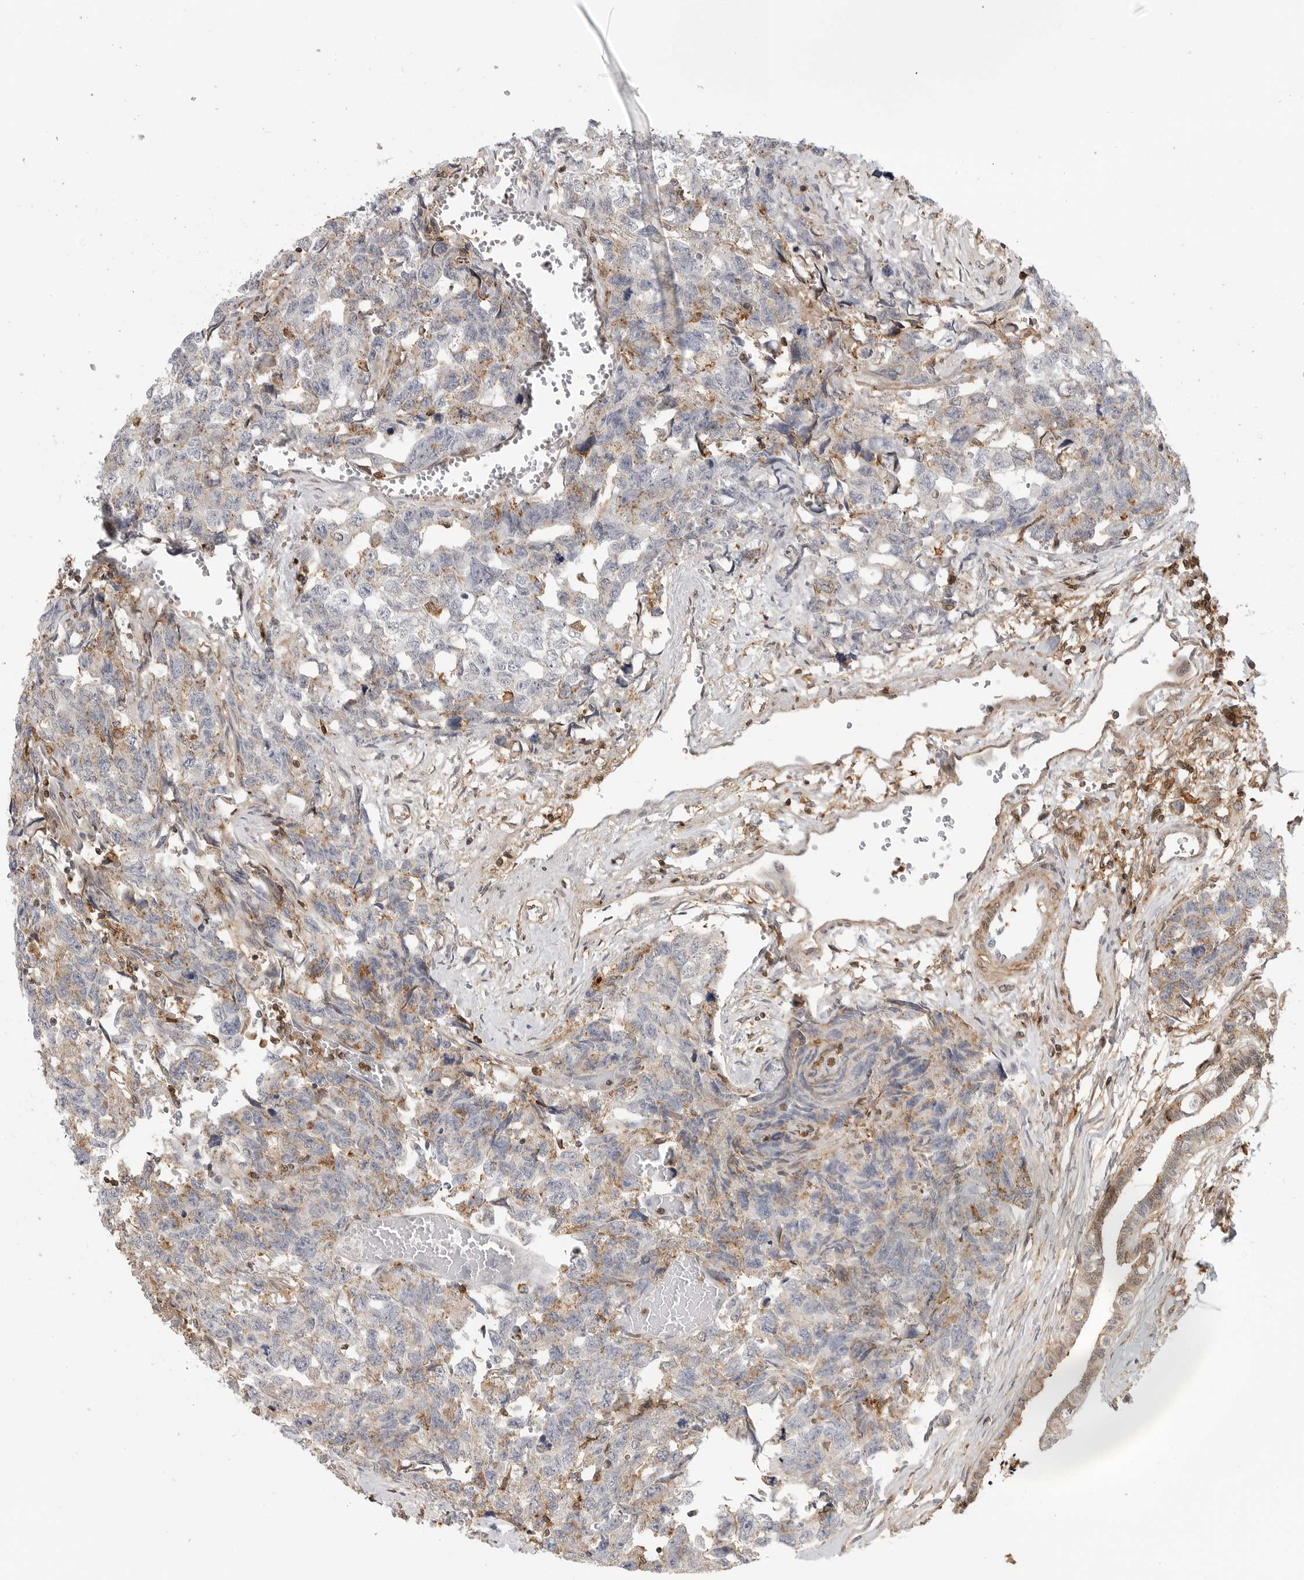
{"staining": {"intensity": "moderate", "quantity": "<25%", "location": "cytoplasmic/membranous"}, "tissue": "testis cancer", "cell_type": "Tumor cells", "image_type": "cancer", "snomed": [{"axis": "morphology", "description": "Carcinoma, Embryonal, NOS"}, {"axis": "topography", "description": "Testis"}], "caption": "This micrograph shows IHC staining of embryonal carcinoma (testis), with low moderate cytoplasmic/membranous staining in approximately <25% of tumor cells.", "gene": "ANXA11", "patient": {"sex": "male", "age": 31}}